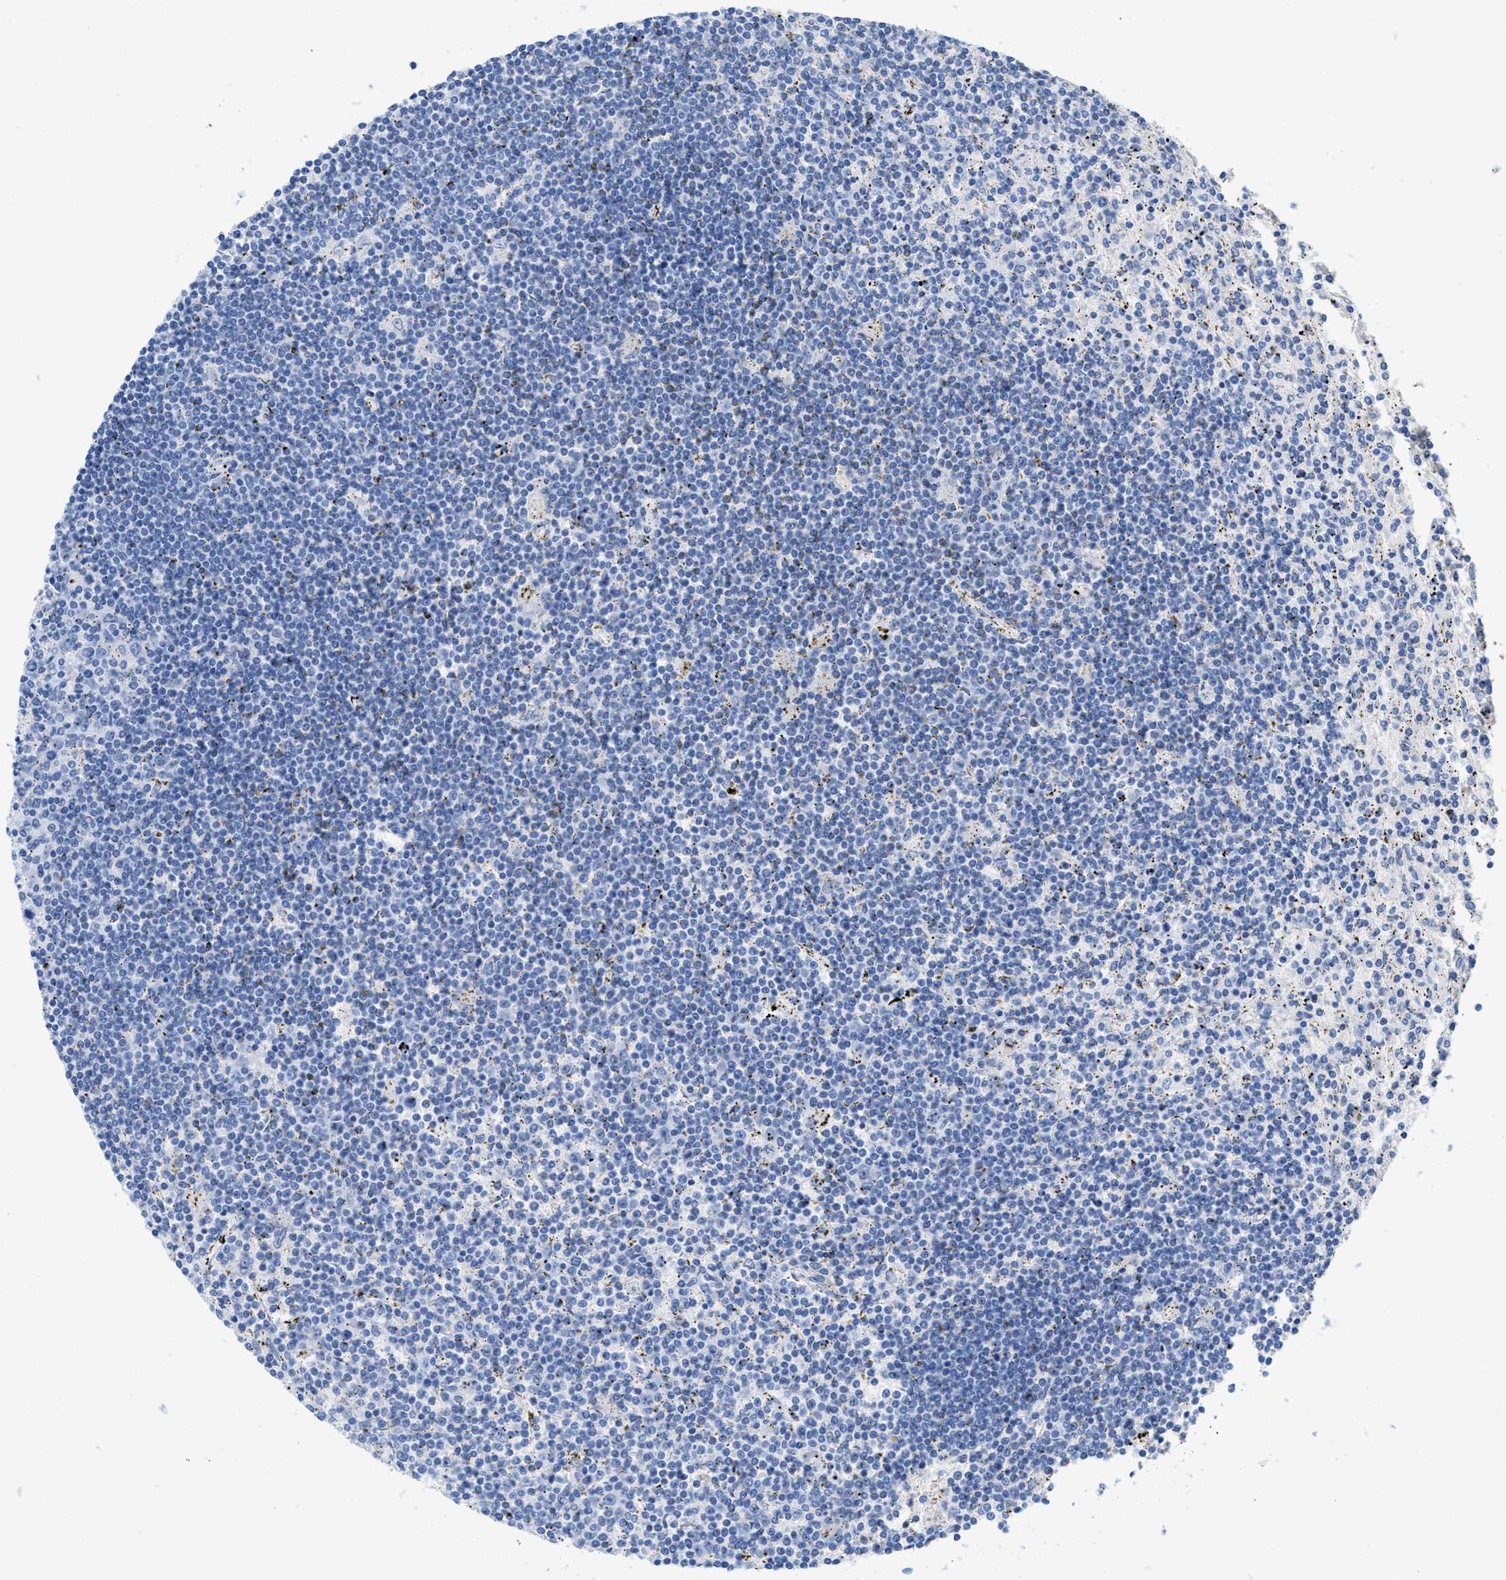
{"staining": {"intensity": "negative", "quantity": "none", "location": "none"}, "tissue": "lymphoma", "cell_type": "Tumor cells", "image_type": "cancer", "snomed": [{"axis": "morphology", "description": "Malignant lymphoma, non-Hodgkin's type, Low grade"}, {"axis": "topography", "description": "Spleen"}], "caption": "The photomicrograph reveals no staining of tumor cells in lymphoma.", "gene": "ANKFN1", "patient": {"sex": "male", "age": 76}}